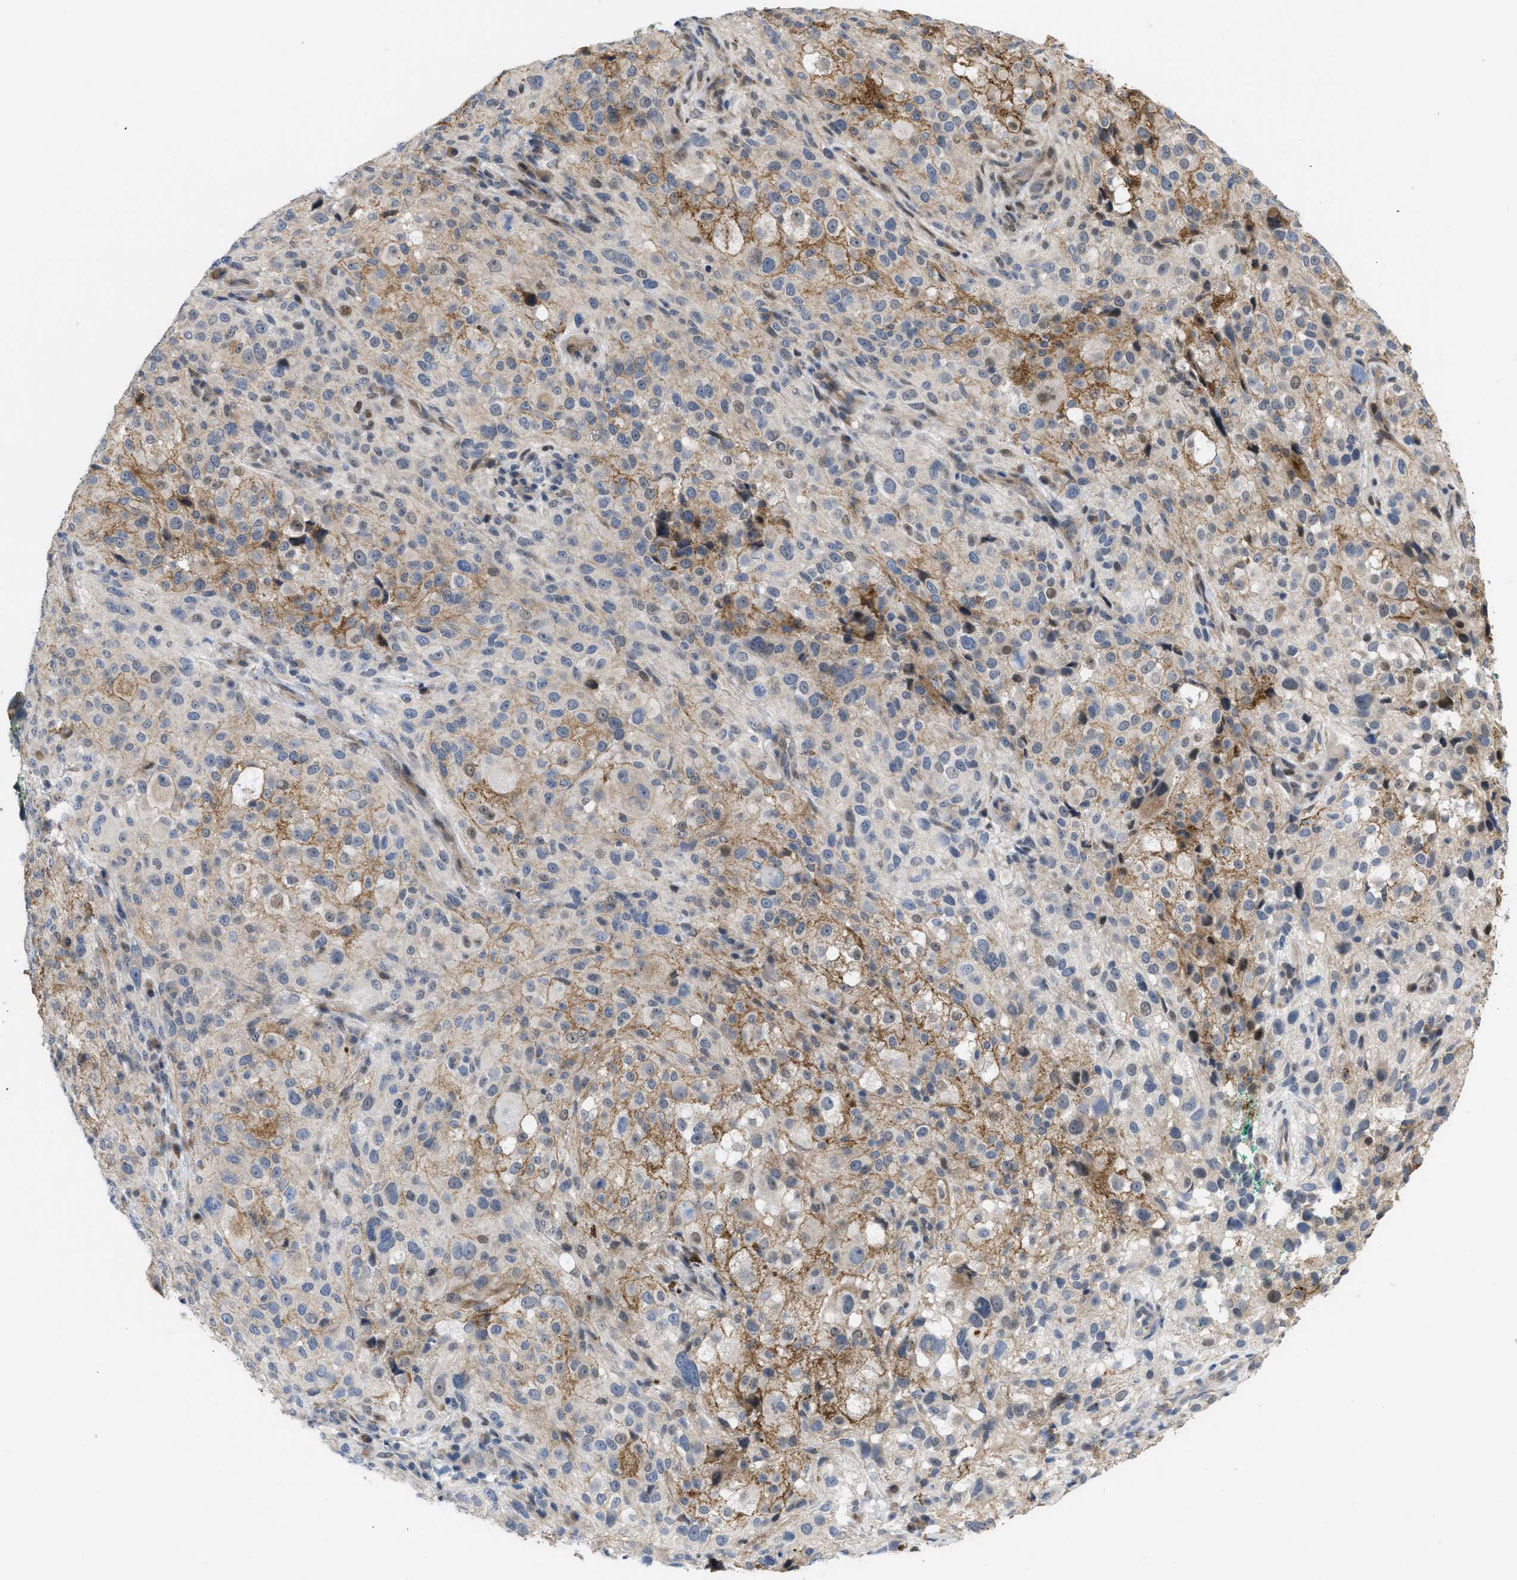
{"staining": {"intensity": "weak", "quantity": "25%-75%", "location": "cytoplasmic/membranous,nuclear"}, "tissue": "melanoma", "cell_type": "Tumor cells", "image_type": "cancer", "snomed": [{"axis": "morphology", "description": "Necrosis, NOS"}, {"axis": "morphology", "description": "Malignant melanoma, NOS"}, {"axis": "topography", "description": "Skin"}], "caption": "A micrograph of human malignant melanoma stained for a protein displays weak cytoplasmic/membranous and nuclear brown staining in tumor cells.", "gene": "CDPF1", "patient": {"sex": "female", "age": 87}}